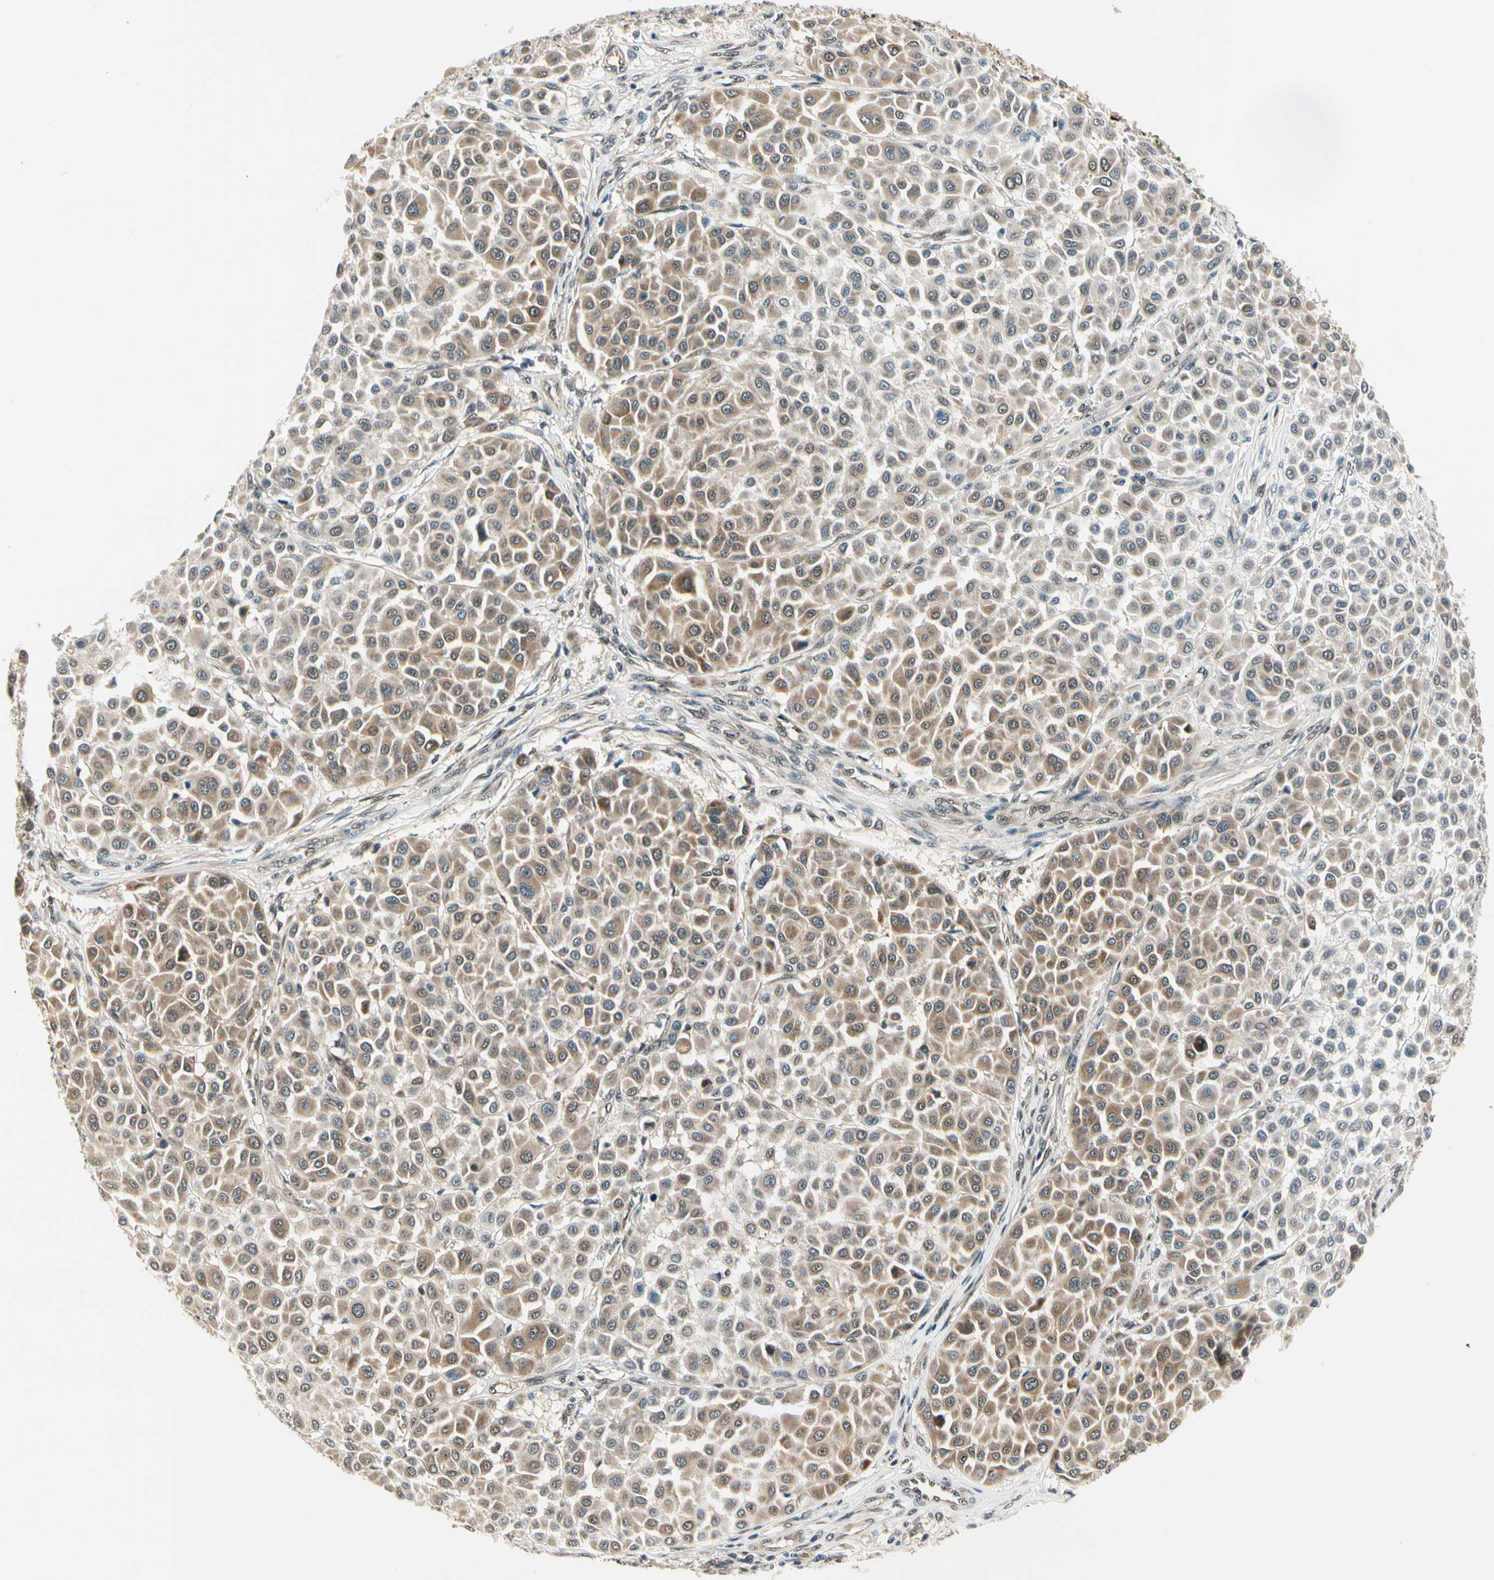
{"staining": {"intensity": "moderate", "quantity": "25%-75%", "location": "cytoplasmic/membranous"}, "tissue": "melanoma", "cell_type": "Tumor cells", "image_type": "cancer", "snomed": [{"axis": "morphology", "description": "Malignant melanoma, Metastatic site"}, {"axis": "topography", "description": "Soft tissue"}], "caption": "Immunohistochemistry histopathology image of neoplastic tissue: malignant melanoma (metastatic site) stained using immunohistochemistry displays medium levels of moderate protein expression localized specifically in the cytoplasmic/membranous of tumor cells, appearing as a cytoplasmic/membranous brown color.", "gene": "PDK2", "patient": {"sex": "male", "age": 41}}